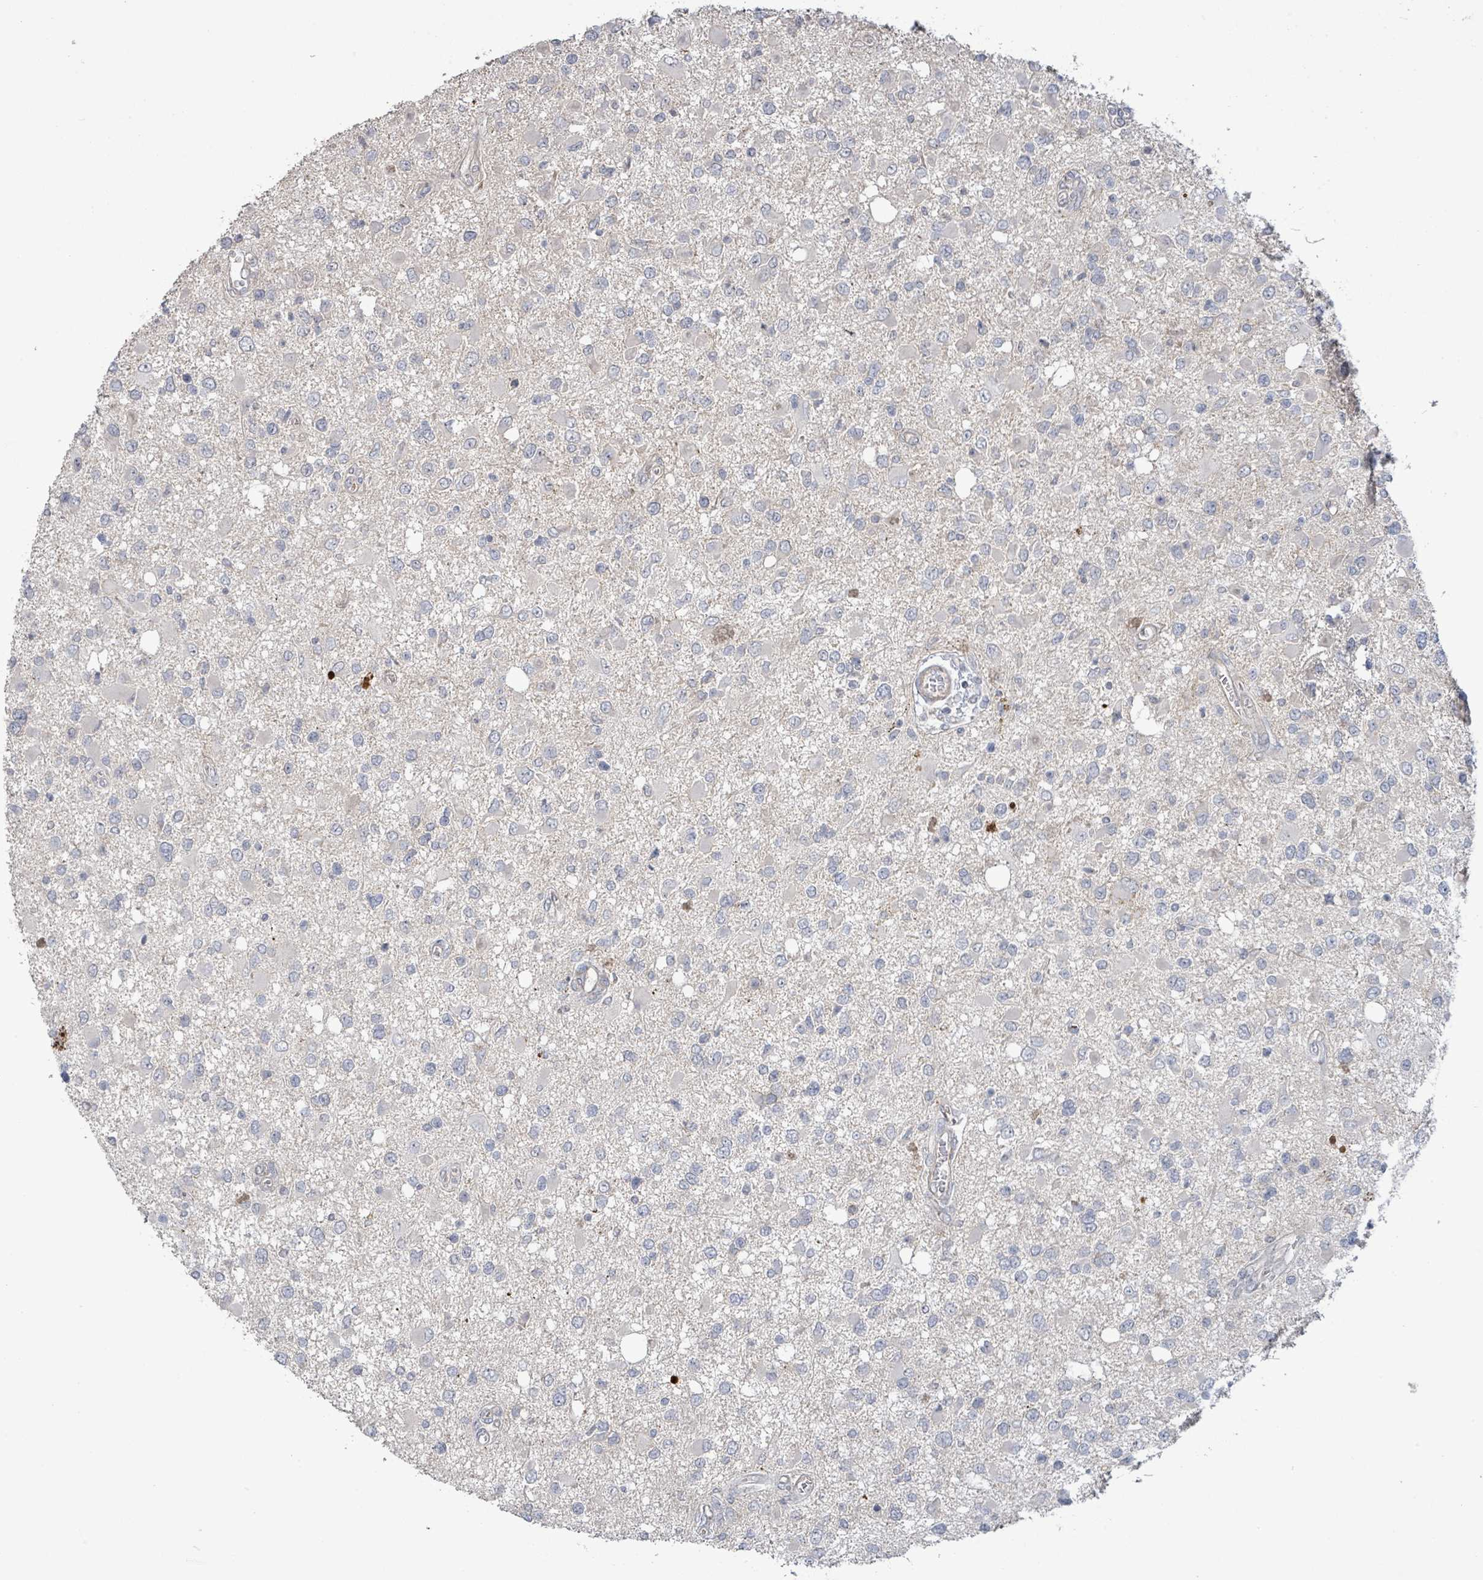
{"staining": {"intensity": "negative", "quantity": "none", "location": "none"}, "tissue": "glioma", "cell_type": "Tumor cells", "image_type": "cancer", "snomed": [{"axis": "morphology", "description": "Glioma, malignant, High grade"}, {"axis": "topography", "description": "Brain"}], "caption": "DAB (3,3'-diaminobenzidine) immunohistochemical staining of human glioma shows no significant expression in tumor cells.", "gene": "LILRA4", "patient": {"sex": "male", "age": 53}}